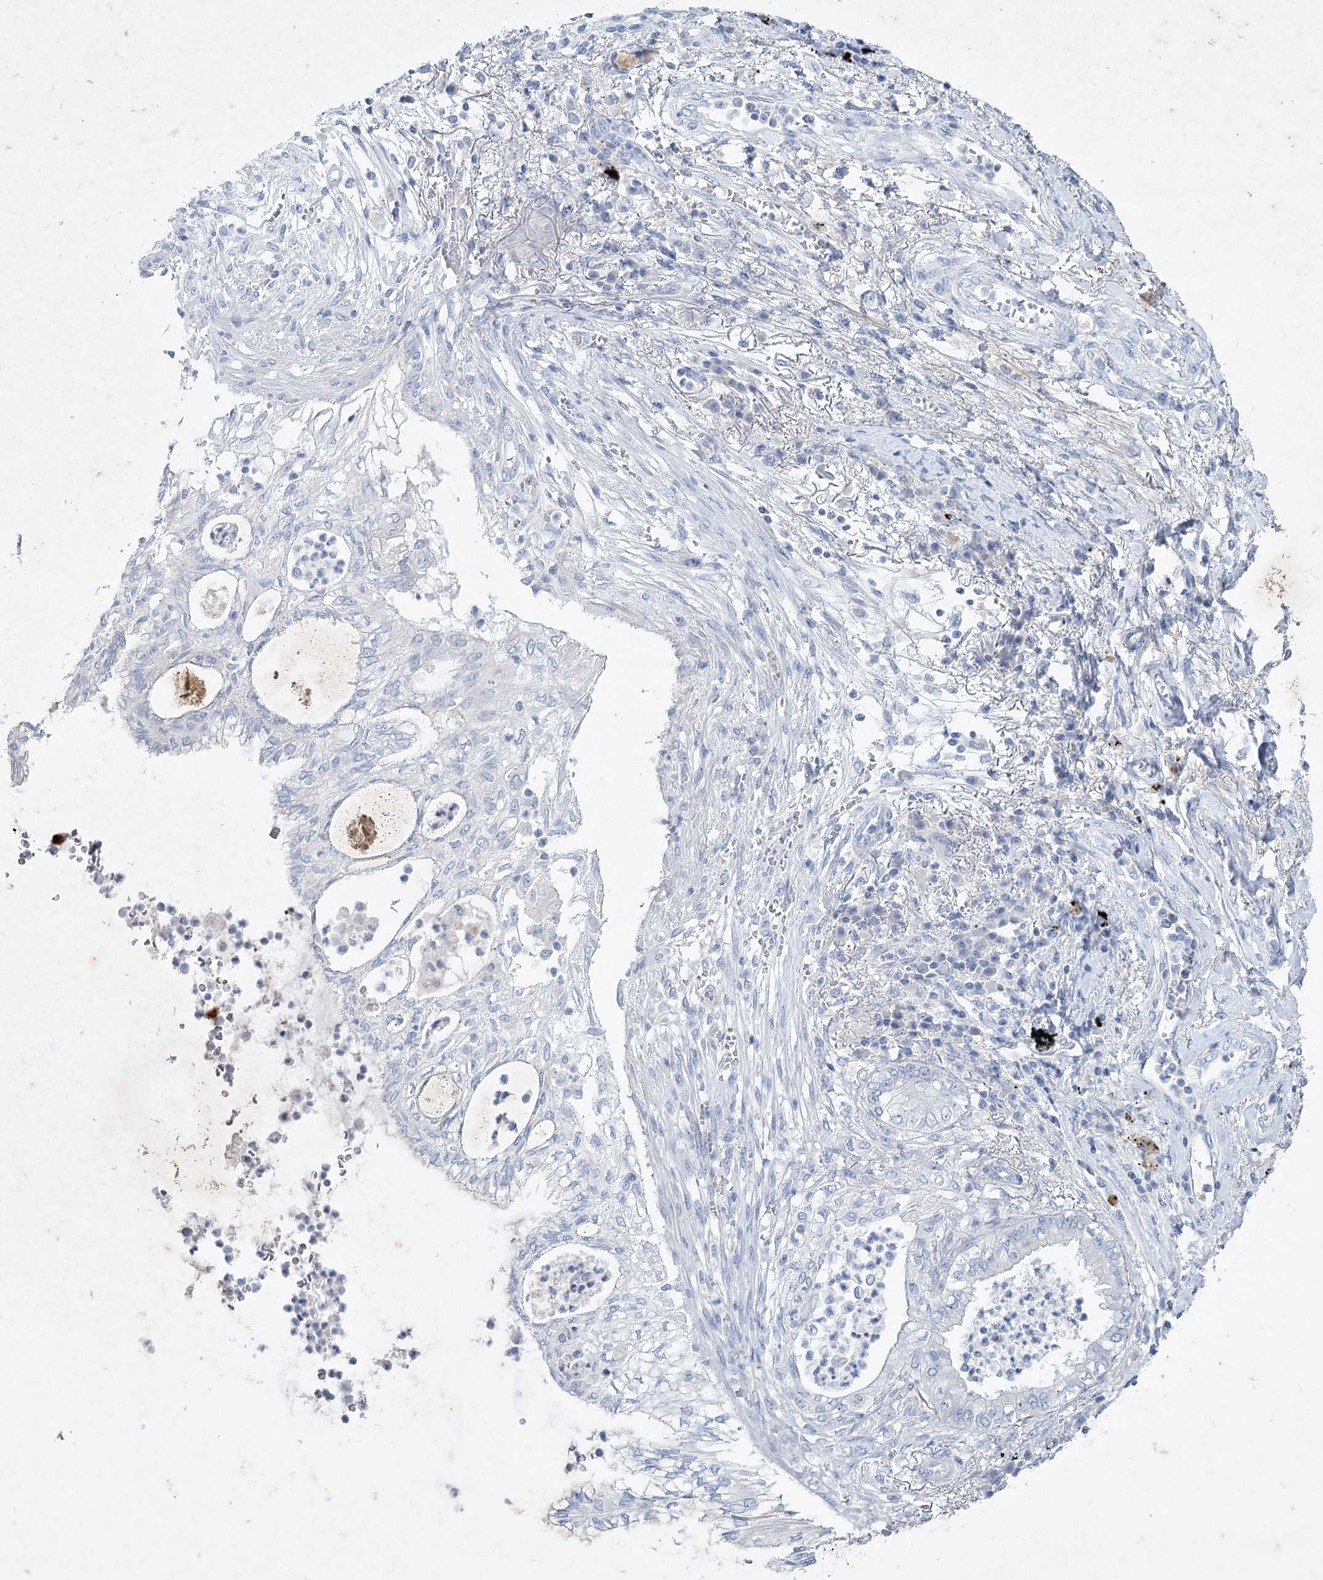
{"staining": {"intensity": "negative", "quantity": "none", "location": "none"}, "tissue": "lung cancer", "cell_type": "Tumor cells", "image_type": "cancer", "snomed": [{"axis": "morphology", "description": "Adenocarcinoma, NOS"}, {"axis": "topography", "description": "Lung"}], "caption": "Immunohistochemical staining of human lung adenocarcinoma demonstrates no significant expression in tumor cells. (DAB immunohistochemistry (IHC) with hematoxylin counter stain).", "gene": "MAP3K13", "patient": {"sex": "female", "age": 70}}